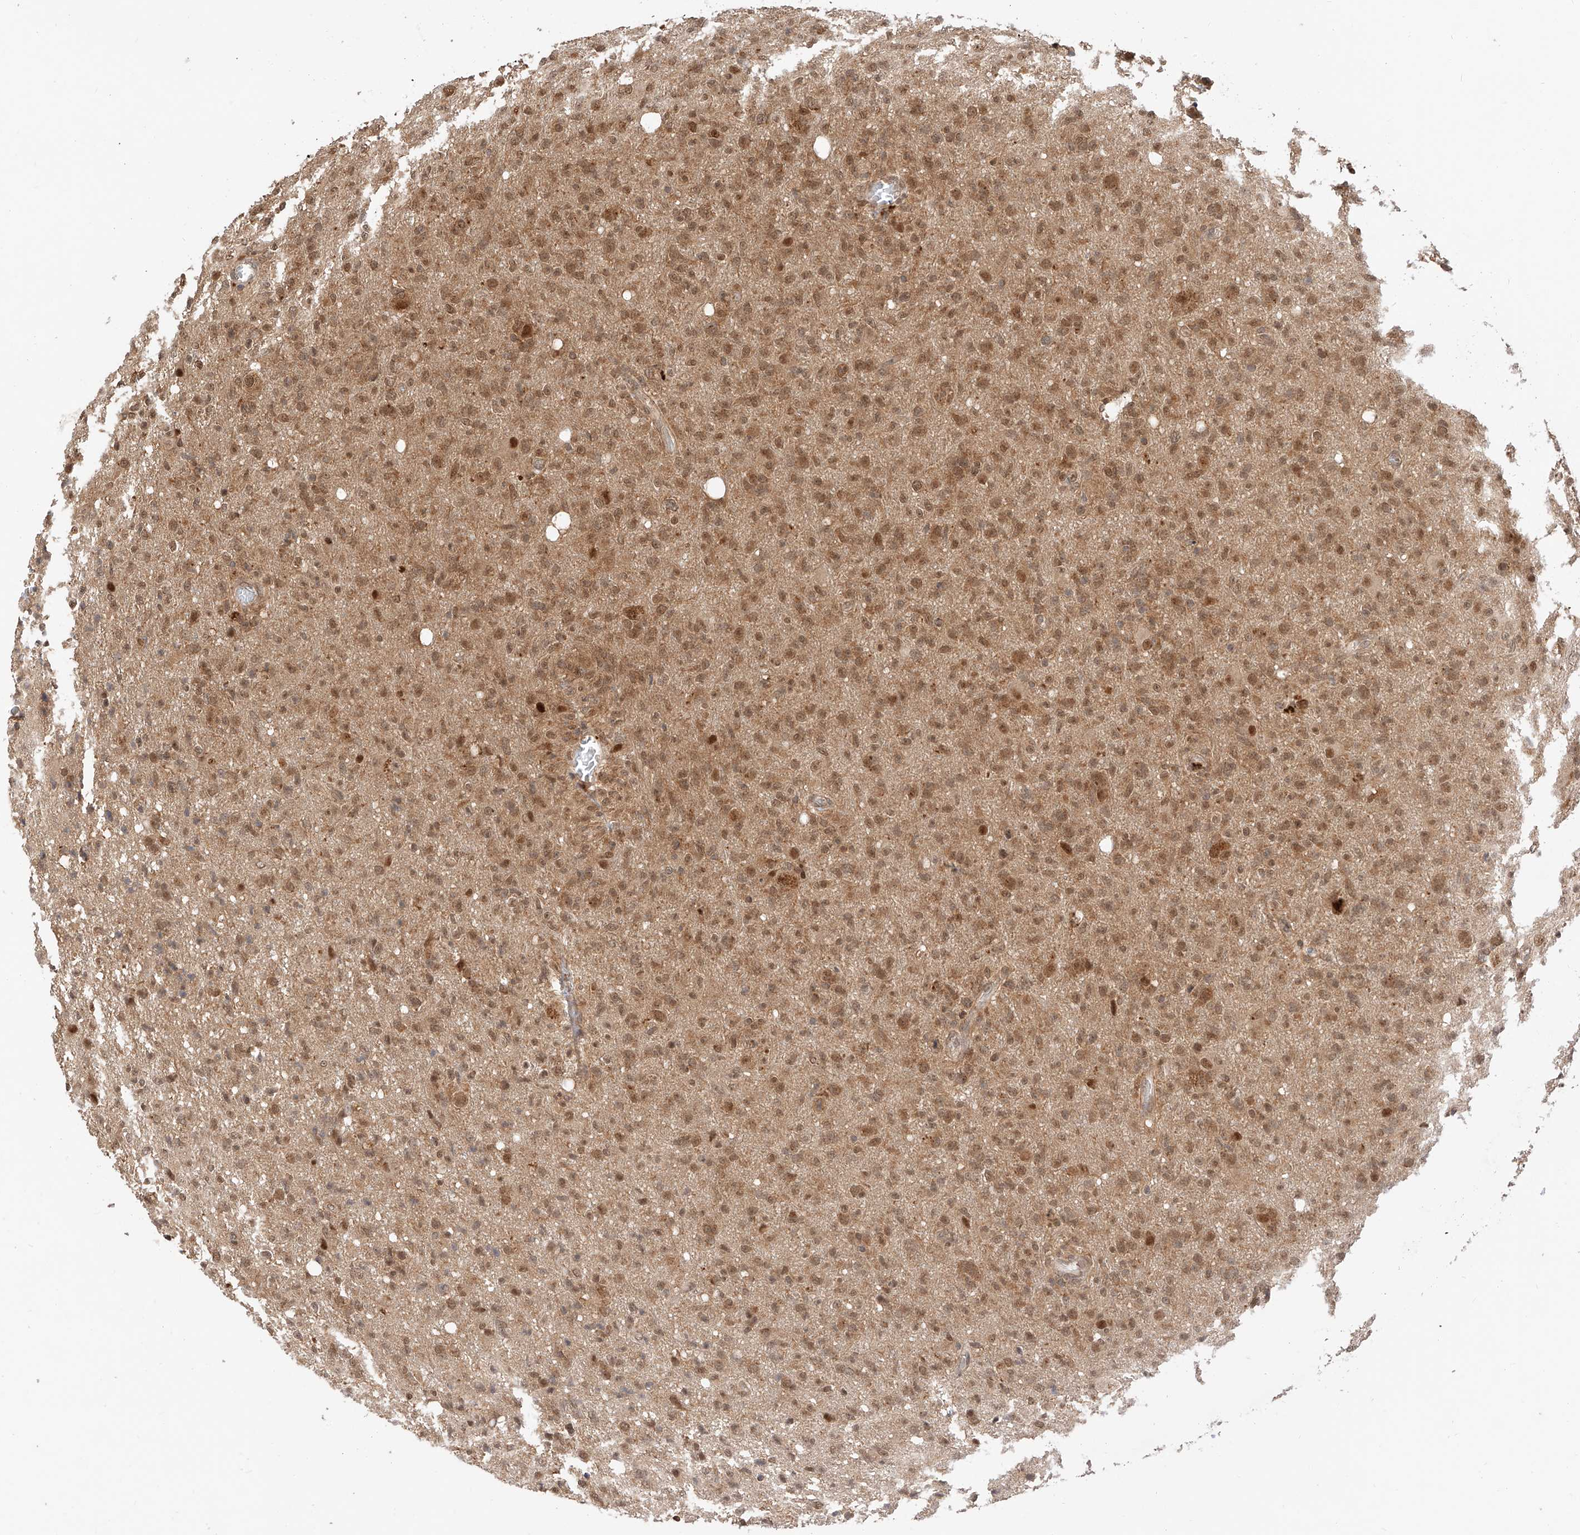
{"staining": {"intensity": "moderate", "quantity": ">75%", "location": "cytoplasmic/membranous,nuclear"}, "tissue": "glioma", "cell_type": "Tumor cells", "image_type": "cancer", "snomed": [{"axis": "morphology", "description": "Glioma, malignant, High grade"}, {"axis": "topography", "description": "Brain"}], "caption": "Immunohistochemical staining of malignant glioma (high-grade) demonstrates medium levels of moderate cytoplasmic/membranous and nuclear staining in about >75% of tumor cells.", "gene": "EIF4H", "patient": {"sex": "female", "age": 57}}